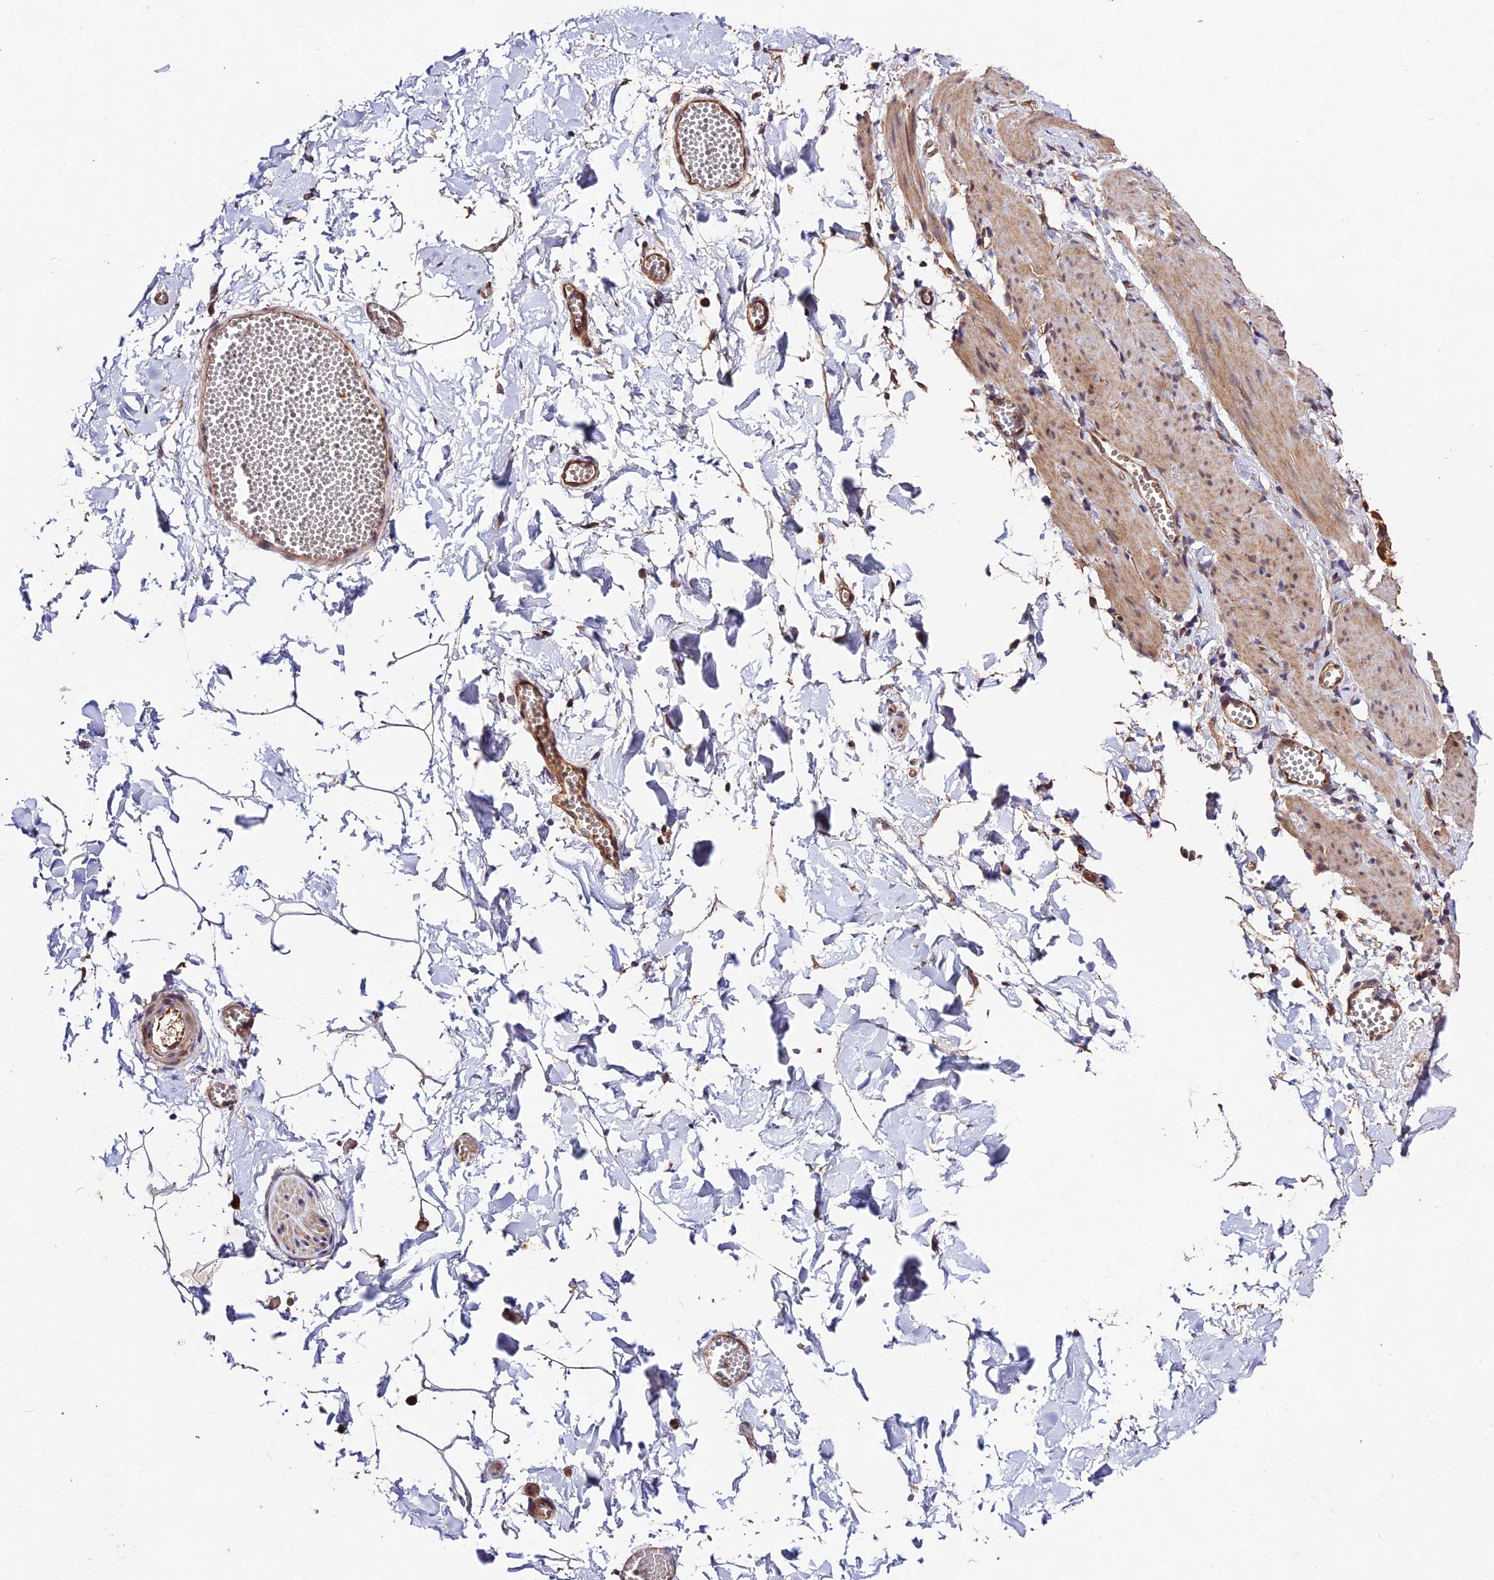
{"staining": {"intensity": "moderate", "quantity": "<25%", "location": "cytoplasmic/membranous"}, "tissue": "adipose tissue", "cell_type": "Adipocytes", "image_type": "normal", "snomed": [{"axis": "morphology", "description": "Normal tissue, NOS"}, {"axis": "topography", "description": "Gallbladder"}, {"axis": "topography", "description": "Peripheral nerve tissue"}], "caption": "About <25% of adipocytes in unremarkable adipose tissue reveal moderate cytoplasmic/membranous protein expression as visualized by brown immunohistochemical staining.", "gene": "CES3", "patient": {"sex": "male", "age": 38}}